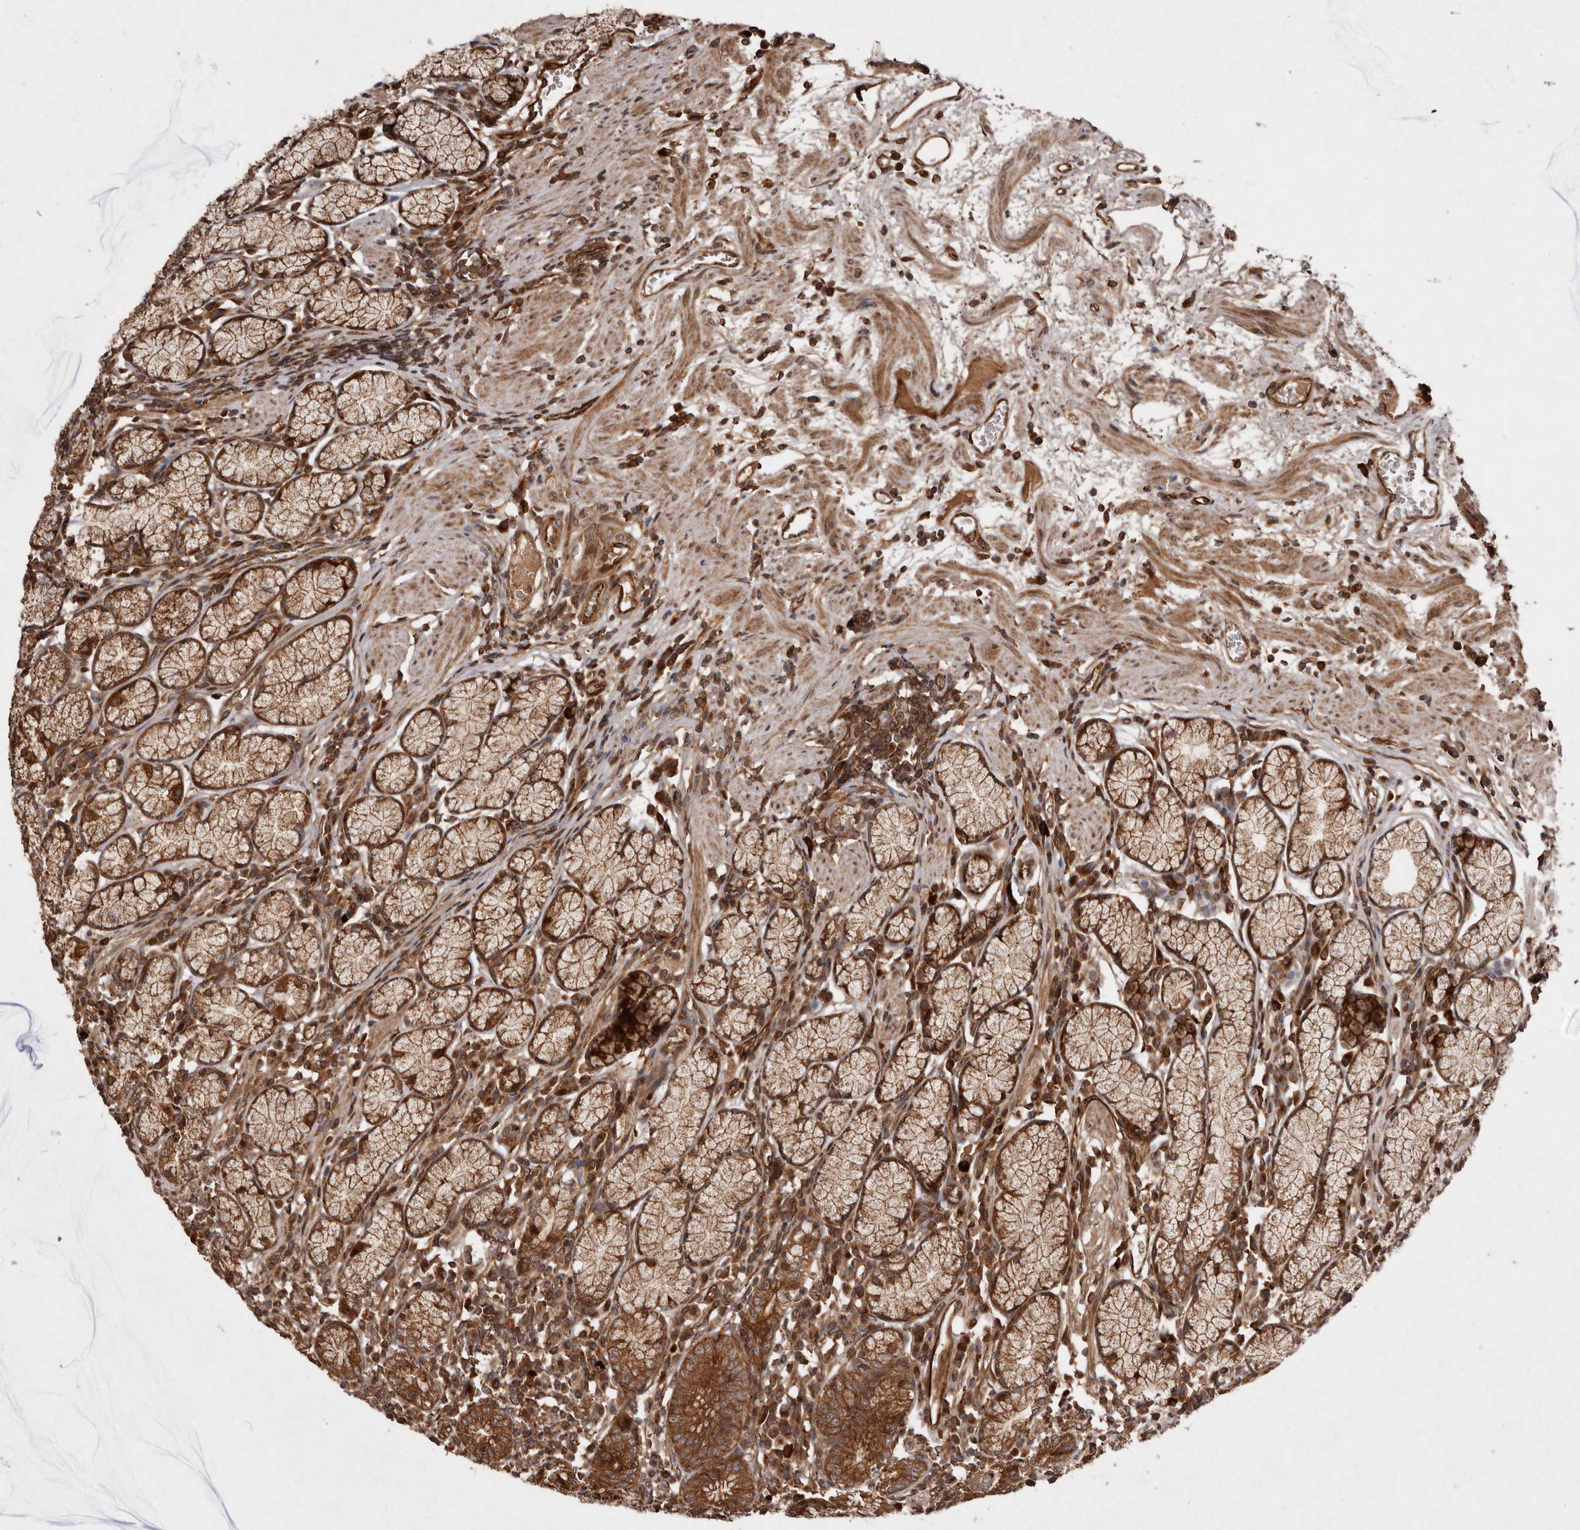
{"staining": {"intensity": "strong", "quantity": ">75%", "location": "cytoplasmic/membranous"}, "tissue": "stomach", "cell_type": "Glandular cells", "image_type": "normal", "snomed": [{"axis": "morphology", "description": "Normal tissue, NOS"}, {"axis": "topography", "description": "Stomach"}], "caption": "An immunohistochemistry (IHC) photomicrograph of benign tissue is shown. Protein staining in brown shows strong cytoplasmic/membranous positivity in stomach within glandular cells. (Stains: DAB (3,3'-diaminobenzidine) in brown, nuclei in blue, Microscopy: brightfield microscopy at high magnification).", "gene": "STK36", "patient": {"sex": "male", "age": 55}}